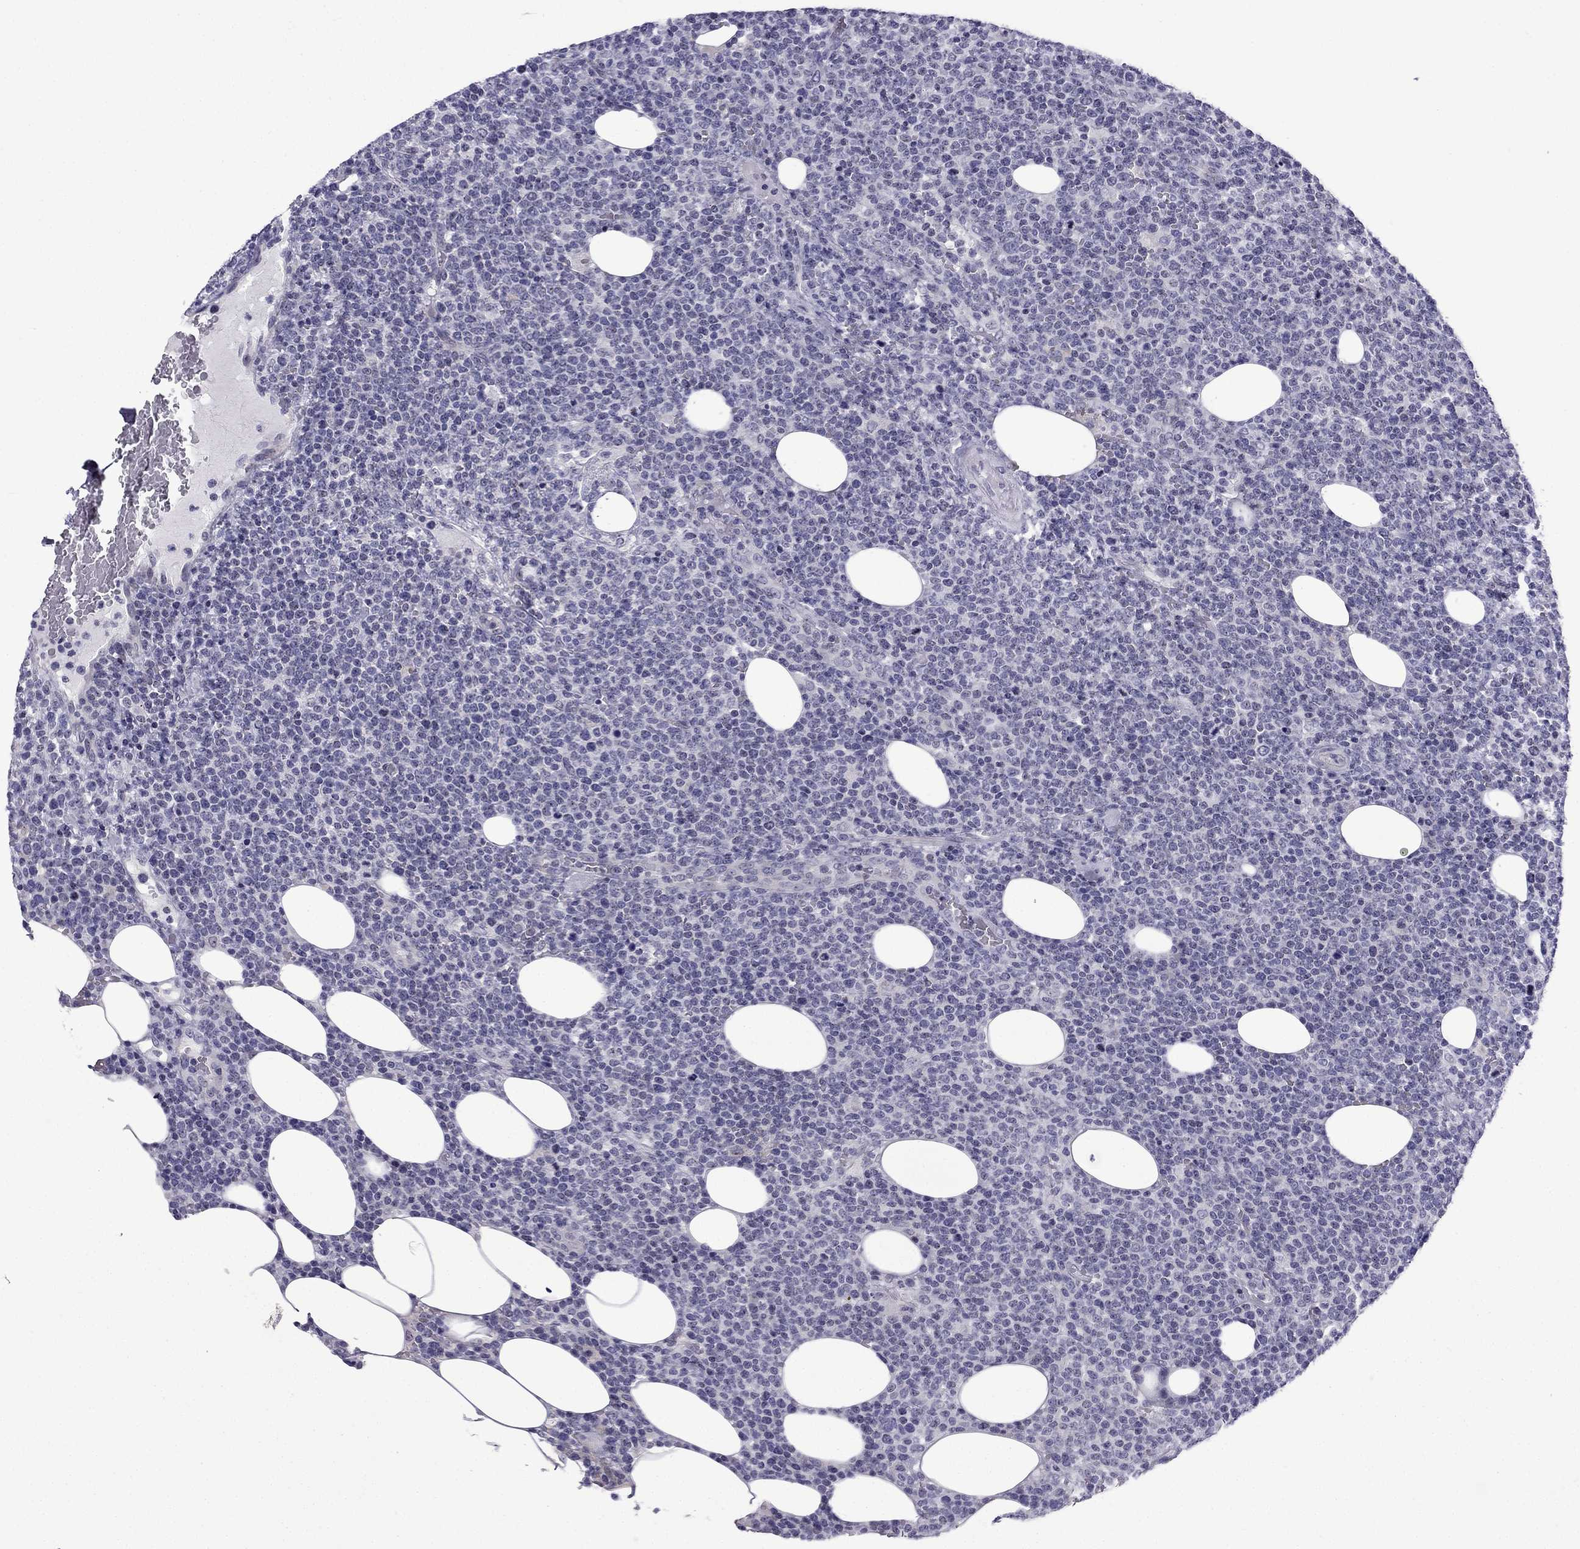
{"staining": {"intensity": "negative", "quantity": "none", "location": "none"}, "tissue": "lymphoma", "cell_type": "Tumor cells", "image_type": "cancer", "snomed": [{"axis": "morphology", "description": "Malignant lymphoma, non-Hodgkin's type, High grade"}, {"axis": "topography", "description": "Lymph node"}], "caption": "Human lymphoma stained for a protein using immunohistochemistry (IHC) shows no expression in tumor cells.", "gene": "POM121L12", "patient": {"sex": "male", "age": 61}}